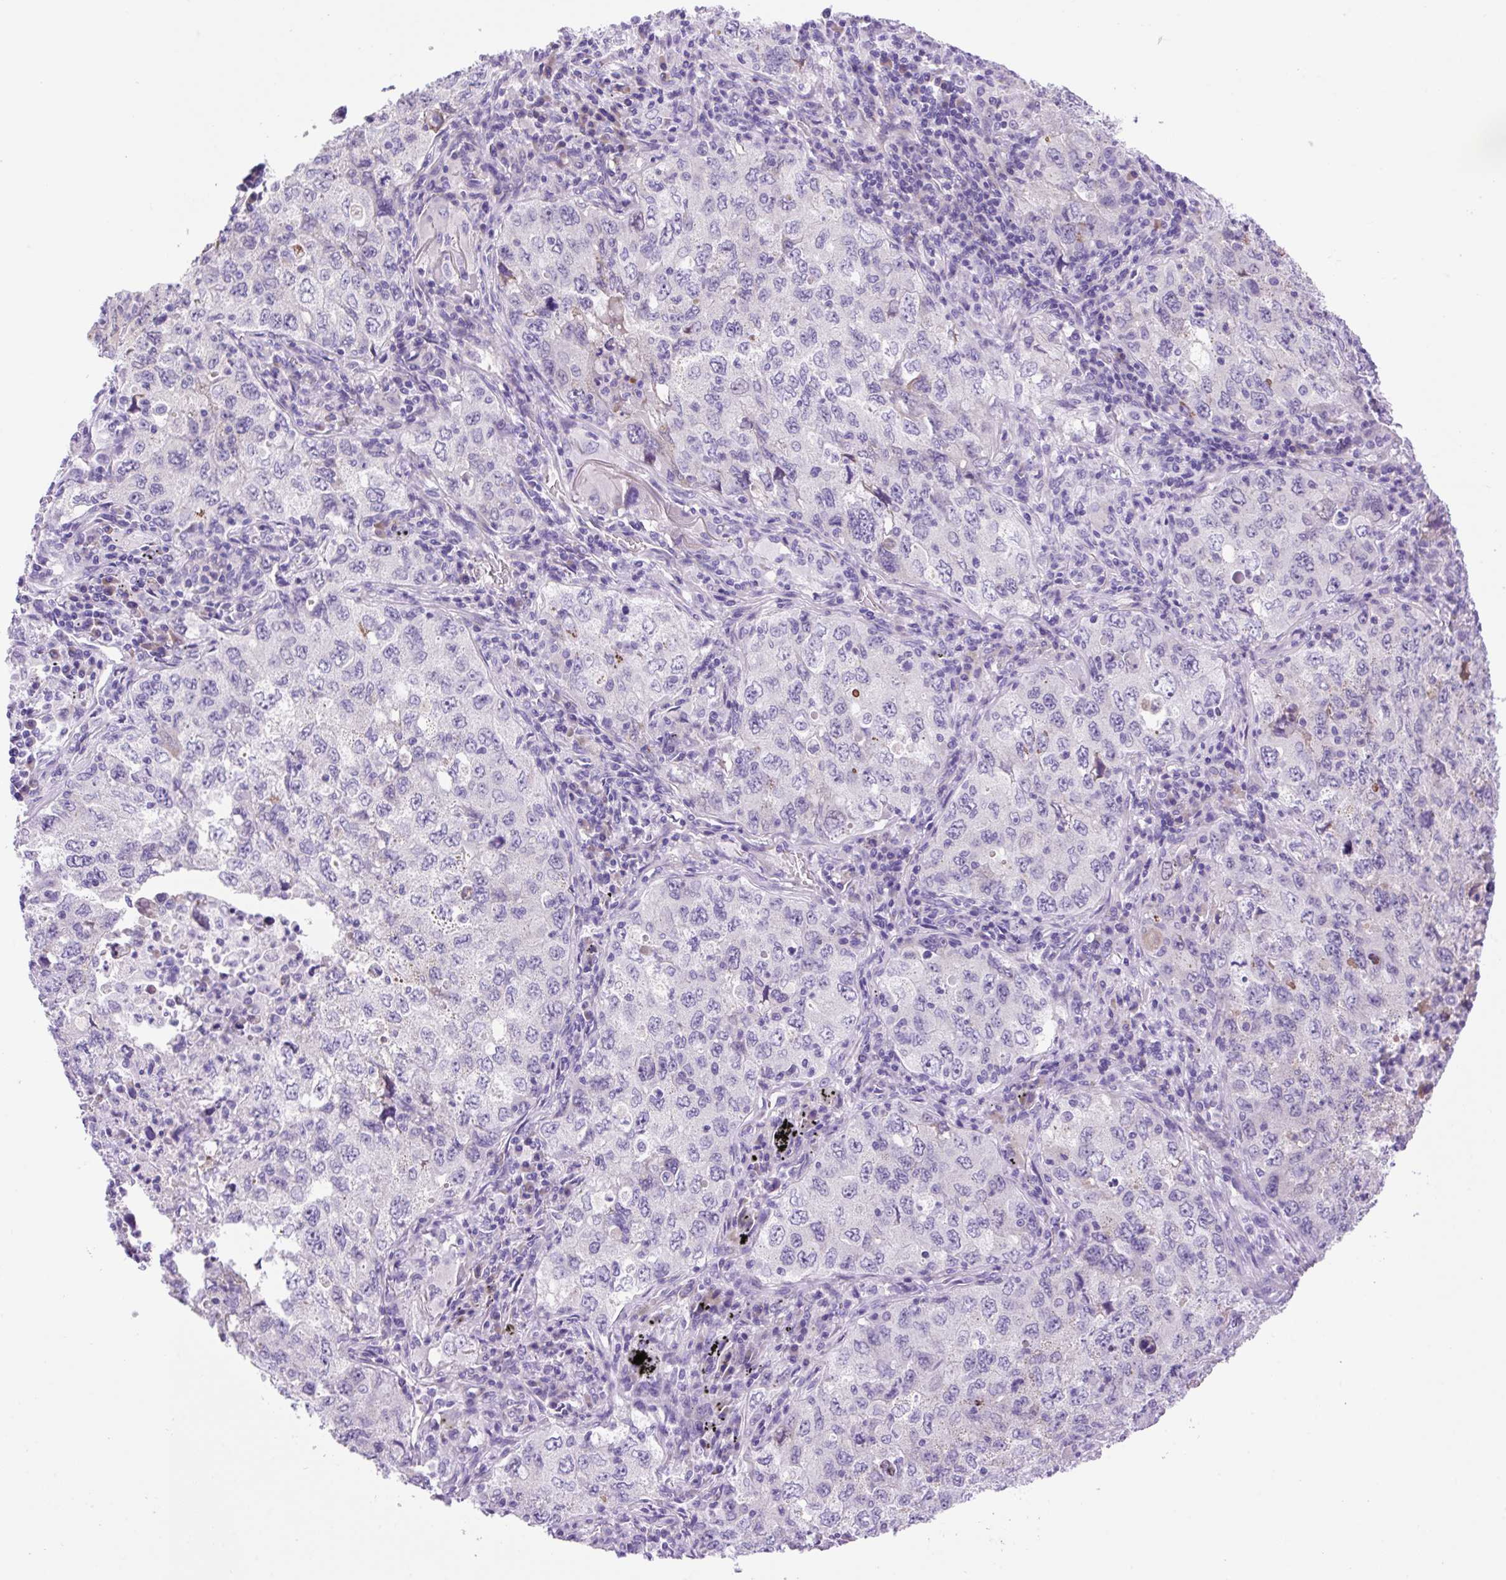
{"staining": {"intensity": "negative", "quantity": "none", "location": "none"}, "tissue": "lung cancer", "cell_type": "Tumor cells", "image_type": "cancer", "snomed": [{"axis": "morphology", "description": "Adenocarcinoma, NOS"}, {"axis": "topography", "description": "Lung"}], "caption": "A high-resolution image shows immunohistochemistry (IHC) staining of lung cancer (adenocarcinoma), which displays no significant expression in tumor cells.", "gene": "ZNF121", "patient": {"sex": "female", "age": 57}}